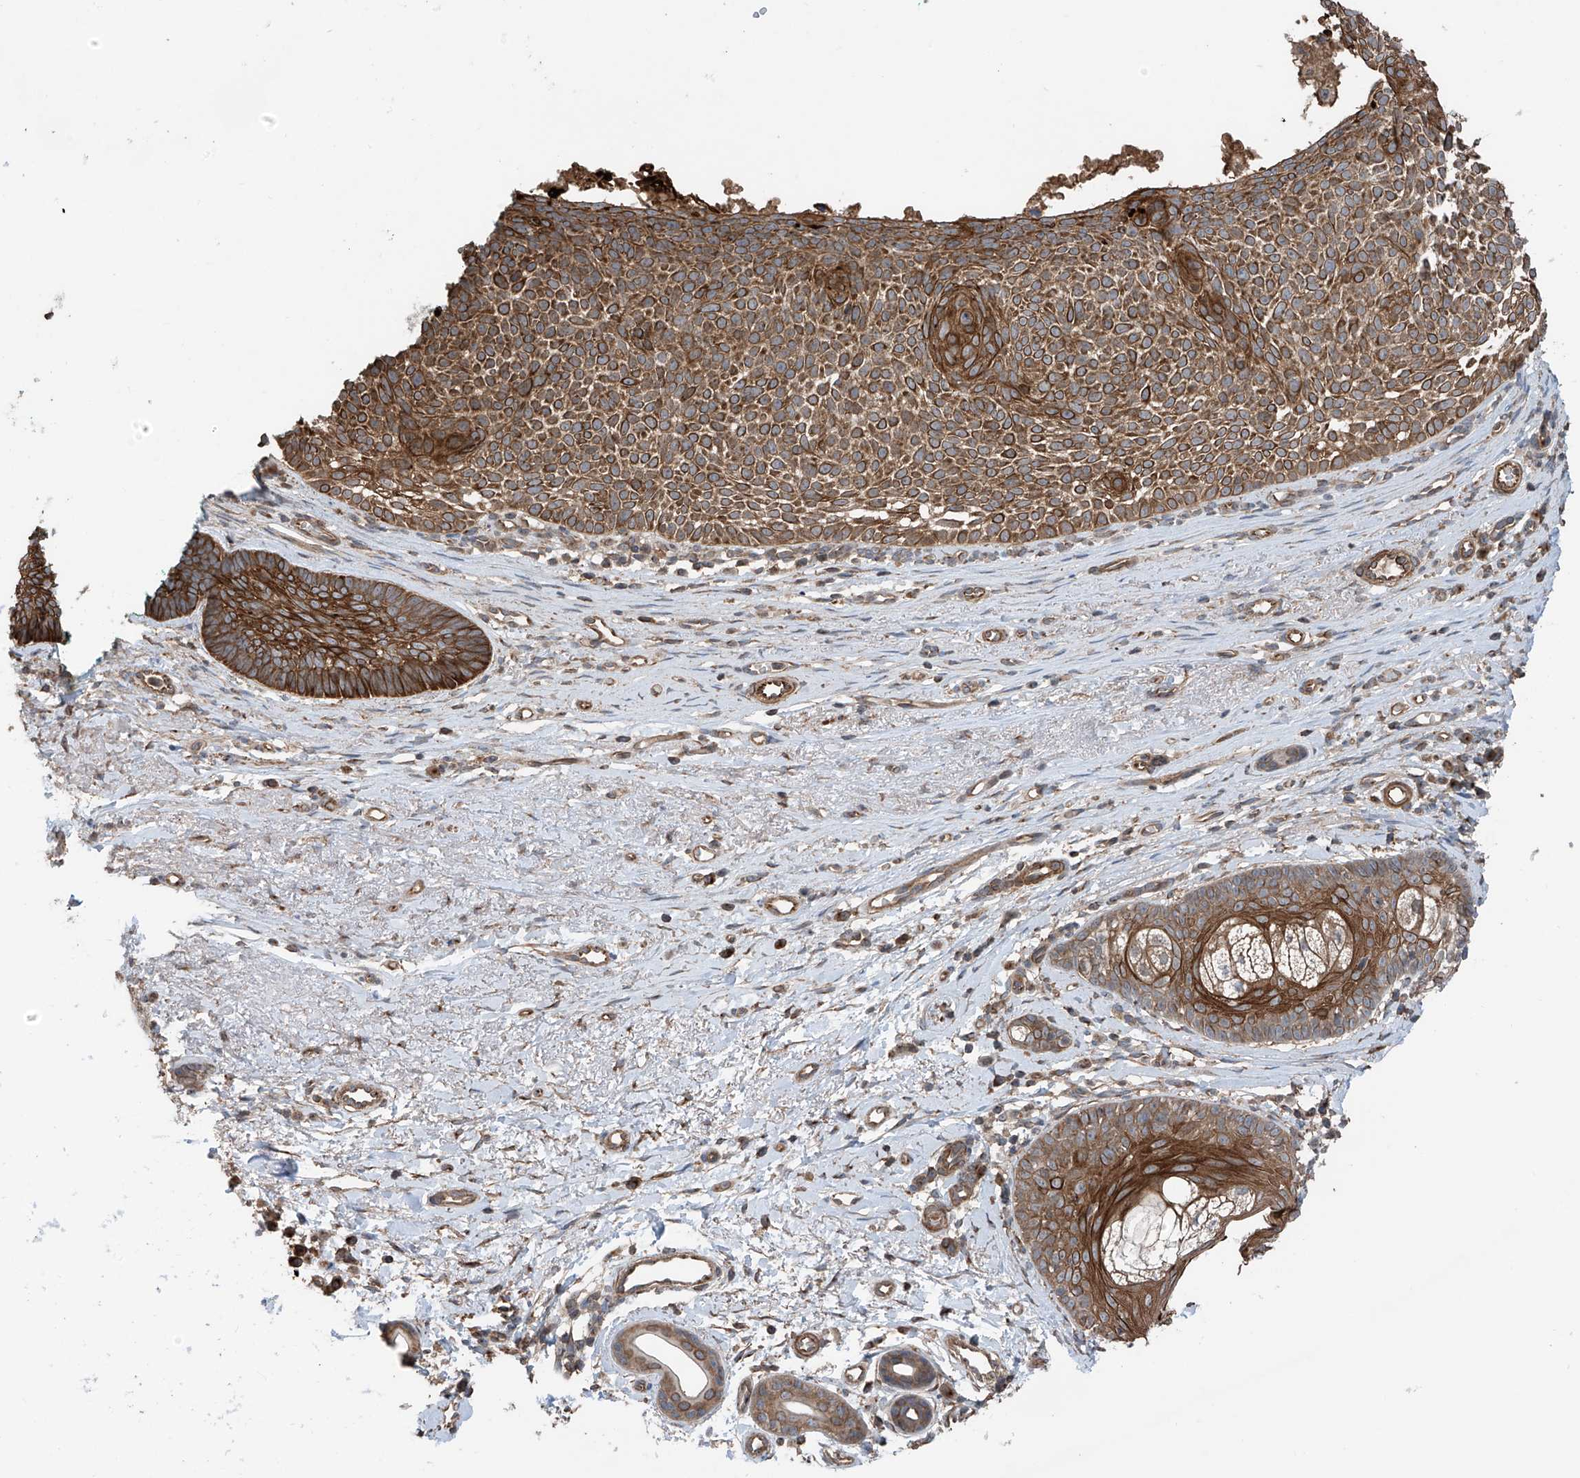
{"staining": {"intensity": "strong", "quantity": "25%-75%", "location": "cytoplasmic/membranous"}, "tissue": "skin cancer", "cell_type": "Tumor cells", "image_type": "cancer", "snomed": [{"axis": "morphology", "description": "Basal cell carcinoma"}, {"axis": "topography", "description": "Skin"}], "caption": "Protein positivity by IHC reveals strong cytoplasmic/membranous expression in about 25%-75% of tumor cells in skin cancer (basal cell carcinoma).", "gene": "RPAIN", "patient": {"sex": "female", "age": 81}}